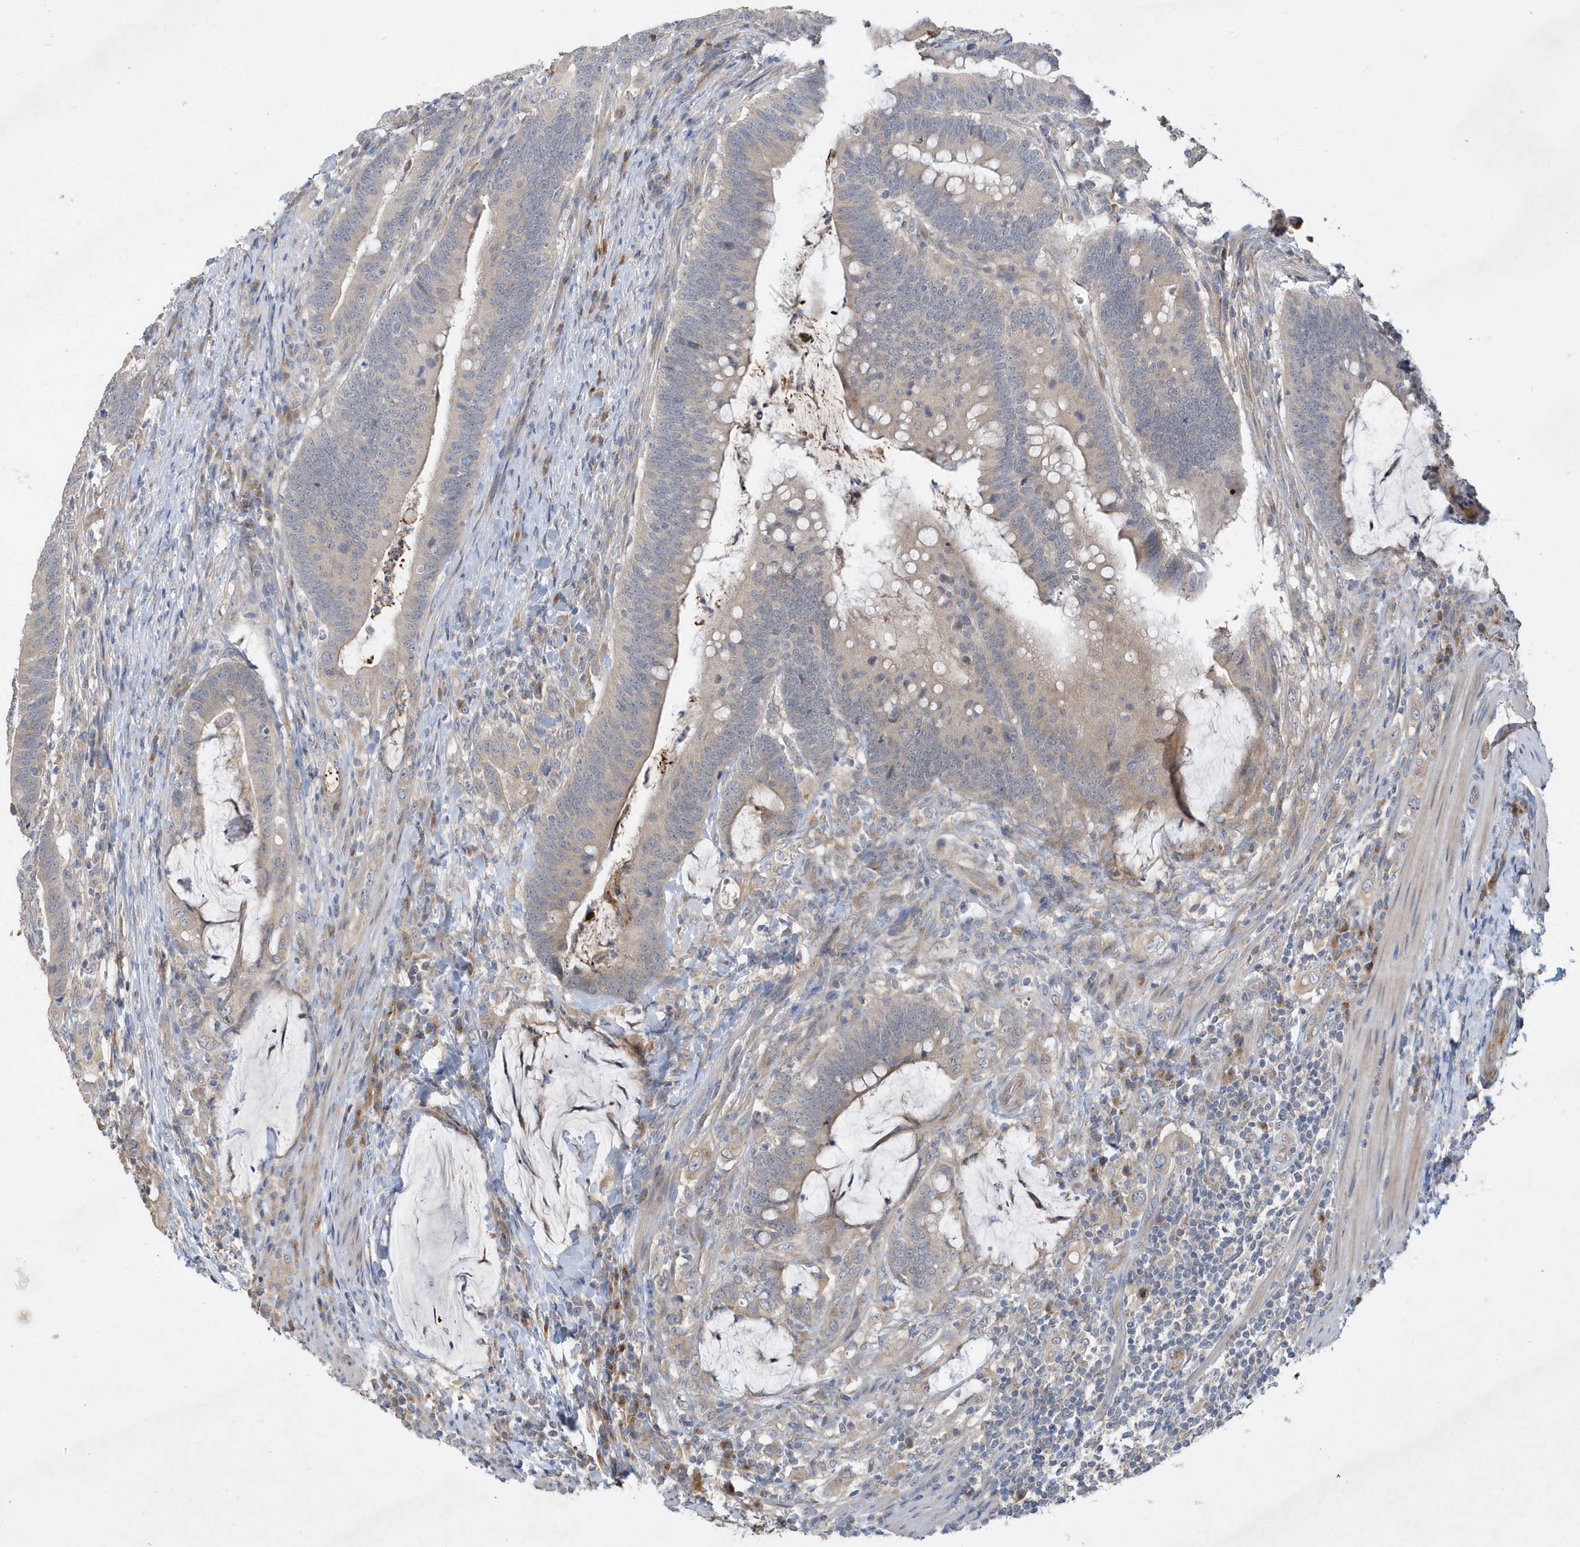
{"staining": {"intensity": "negative", "quantity": "none", "location": "none"}, "tissue": "colorectal cancer", "cell_type": "Tumor cells", "image_type": "cancer", "snomed": [{"axis": "morphology", "description": "Adenocarcinoma, NOS"}, {"axis": "topography", "description": "Colon"}], "caption": "Immunohistochemistry of colorectal cancer (adenocarcinoma) shows no positivity in tumor cells.", "gene": "LAPTM4A", "patient": {"sex": "female", "age": 66}}